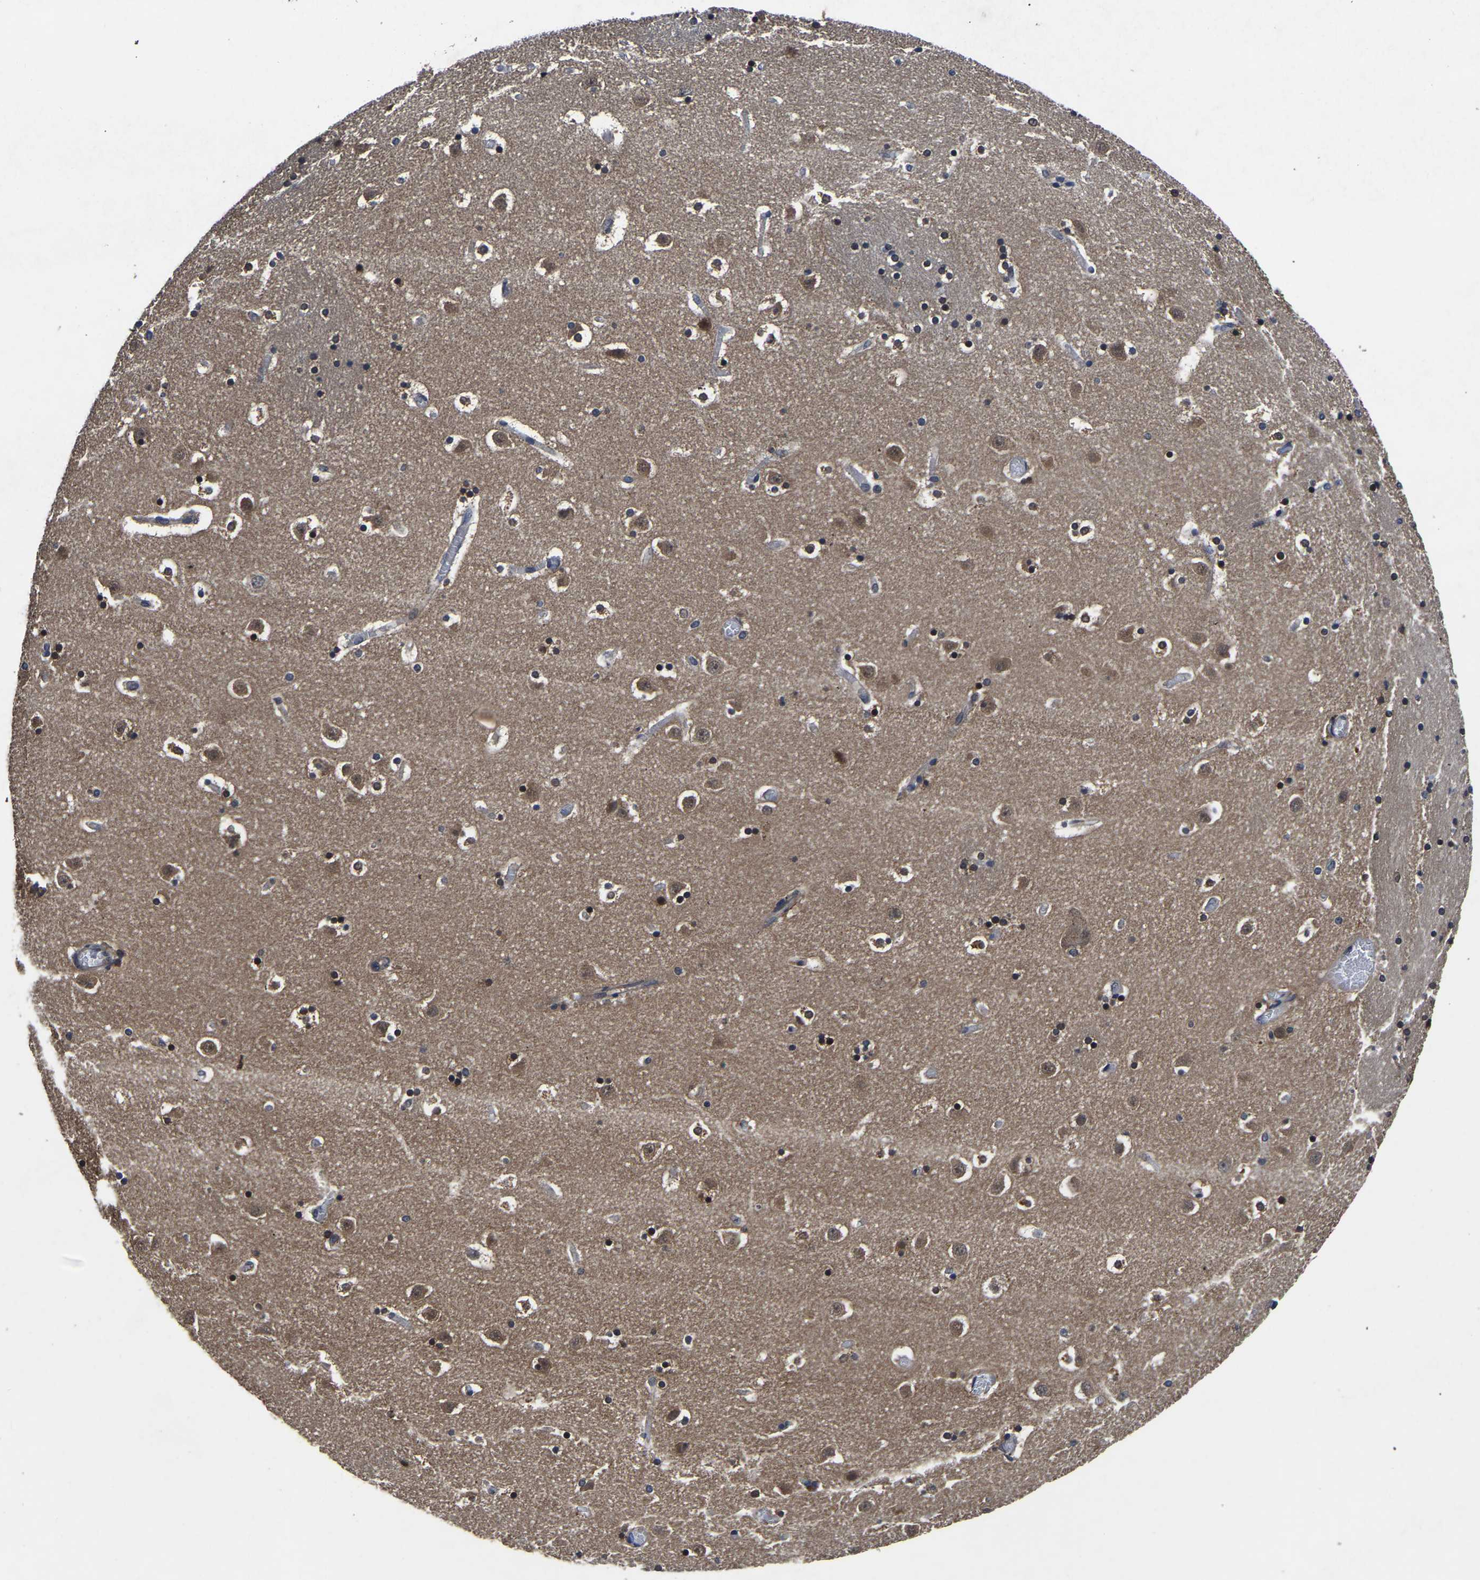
{"staining": {"intensity": "moderate", "quantity": "25%-75%", "location": "nuclear"}, "tissue": "caudate", "cell_type": "Glial cells", "image_type": "normal", "snomed": [{"axis": "morphology", "description": "Normal tissue, NOS"}, {"axis": "topography", "description": "Lateral ventricle wall"}], "caption": "An immunohistochemistry (IHC) histopathology image of unremarkable tissue is shown. Protein staining in brown labels moderate nuclear positivity in caudate within glial cells.", "gene": "FGD5", "patient": {"sex": "male", "age": 45}}